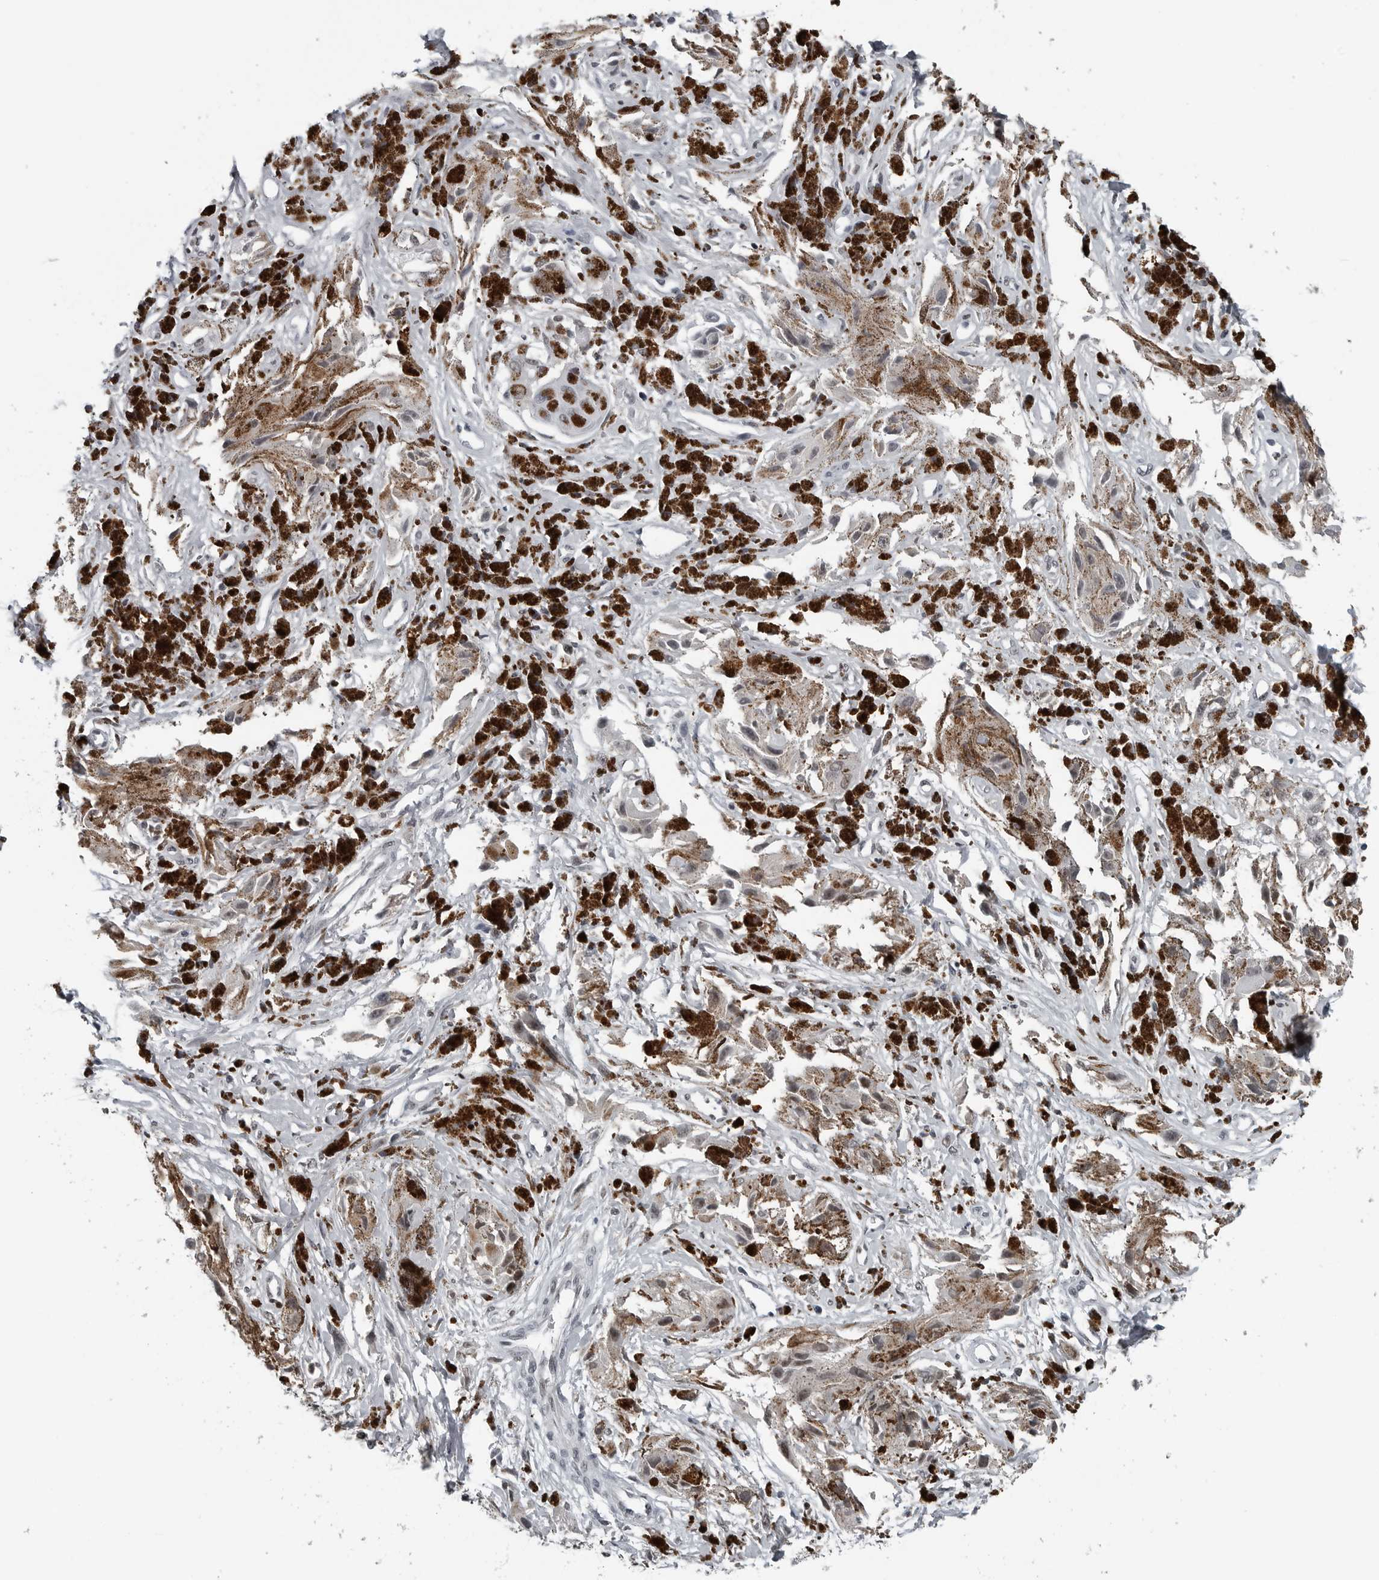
{"staining": {"intensity": "weak", "quantity": "25%-75%", "location": "nuclear"}, "tissue": "melanoma", "cell_type": "Tumor cells", "image_type": "cancer", "snomed": [{"axis": "morphology", "description": "Malignant melanoma, NOS"}, {"axis": "topography", "description": "Skin"}], "caption": "Human melanoma stained with a brown dye displays weak nuclear positive staining in about 25%-75% of tumor cells.", "gene": "AKR1A1", "patient": {"sex": "male", "age": 88}}